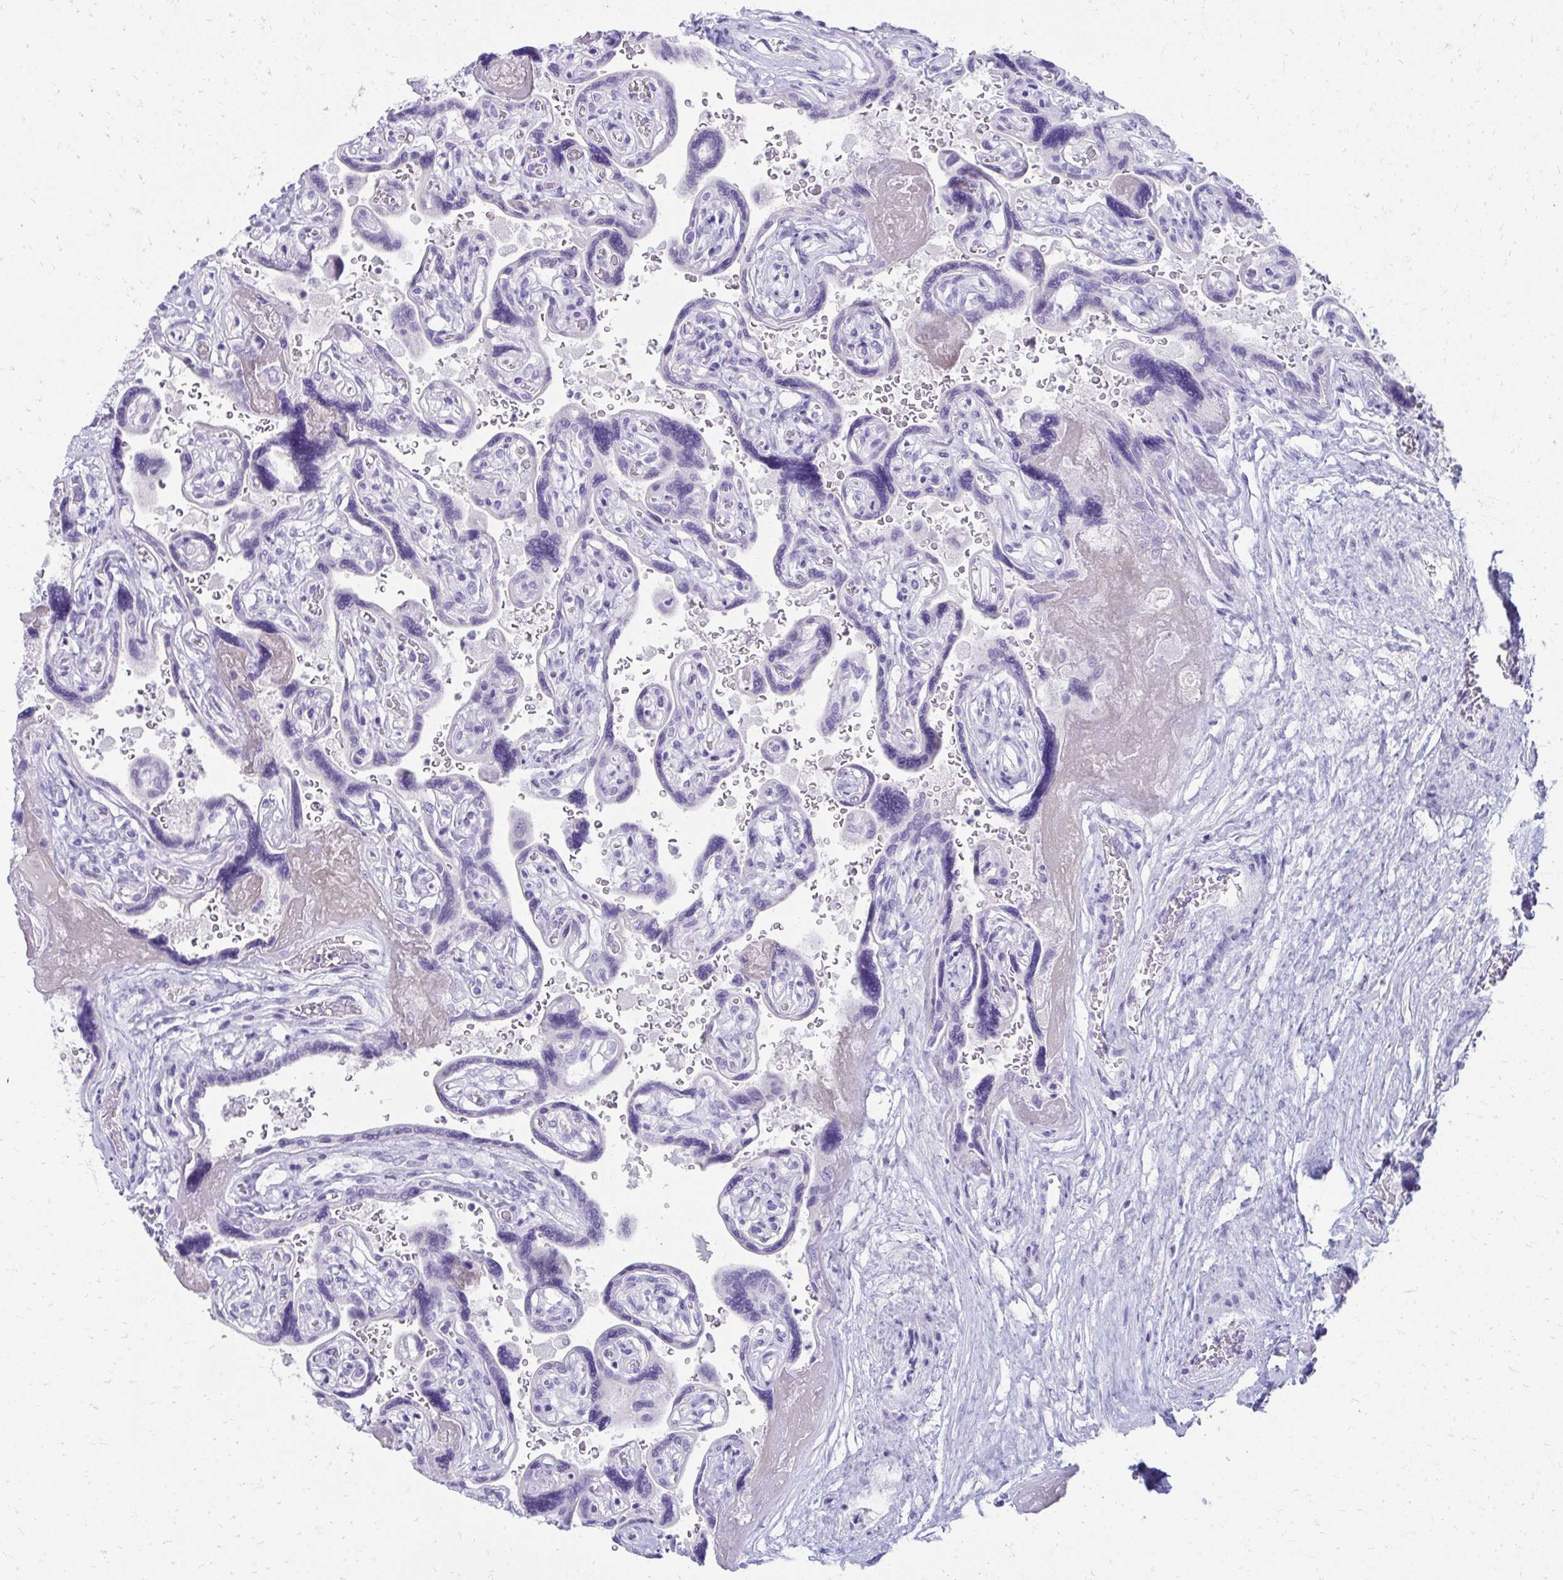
{"staining": {"intensity": "negative", "quantity": "none", "location": "none"}, "tissue": "placenta", "cell_type": "Decidual cells", "image_type": "normal", "snomed": [{"axis": "morphology", "description": "Normal tissue, NOS"}, {"axis": "topography", "description": "Placenta"}], "caption": "A micrograph of human placenta is negative for staining in decidual cells. Nuclei are stained in blue.", "gene": "SEC14L3", "patient": {"sex": "female", "age": 32}}